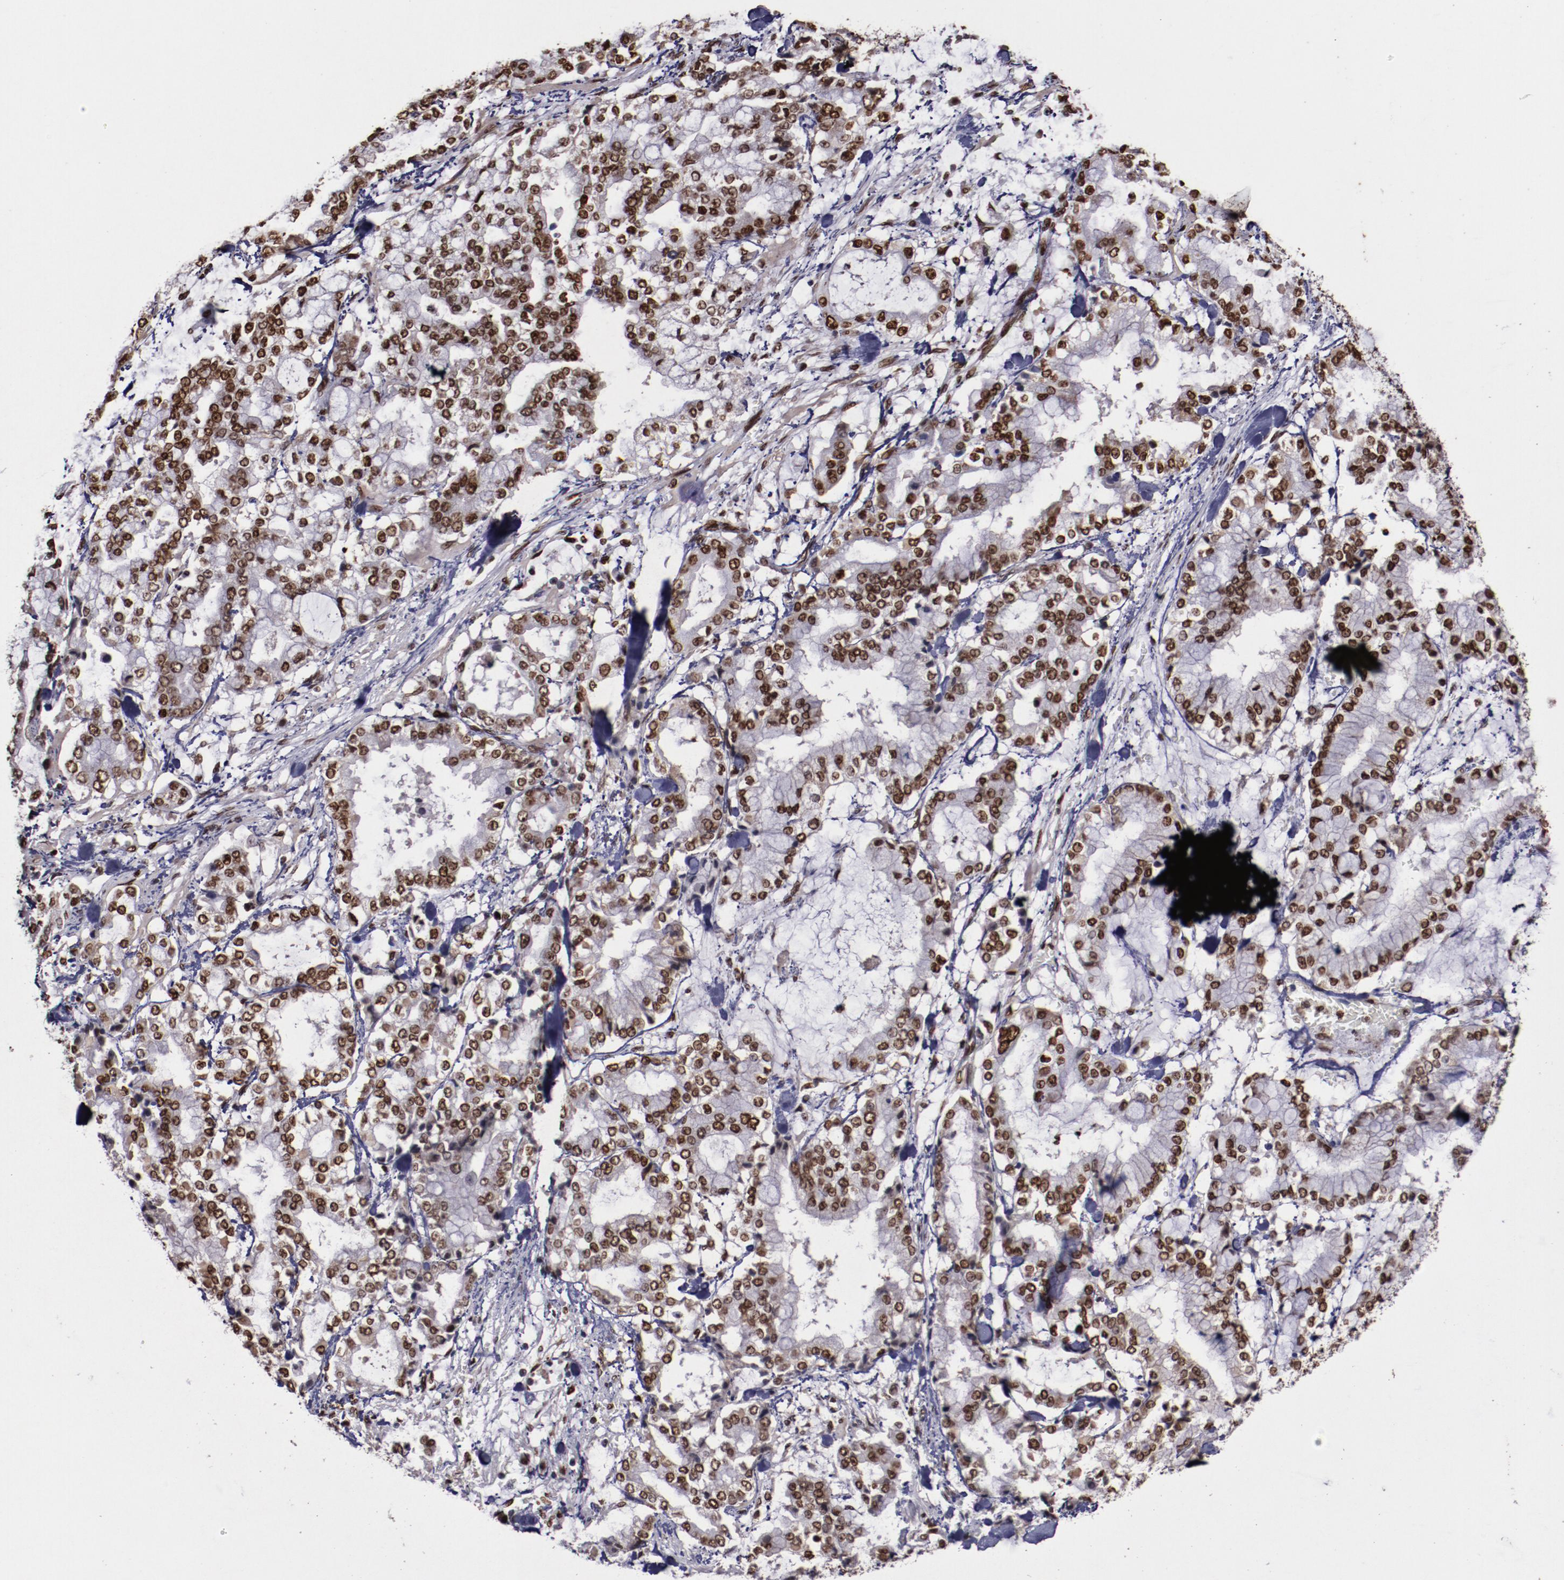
{"staining": {"intensity": "moderate", "quantity": ">75%", "location": "nuclear"}, "tissue": "stomach cancer", "cell_type": "Tumor cells", "image_type": "cancer", "snomed": [{"axis": "morphology", "description": "Normal tissue, NOS"}, {"axis": "morphology", "description": "Adenocarcinoma, NOS"}, {"axis": "topography", "description": "Stomach, upper"}, {"axis": "topography", "description": "Stomach"}], "caption": "Immunohistochemical staining of human stomach cancer (adenocarcinoma) shows medium levels of moderate nuclear positivity in approximately >75% of tumor cells.", "gene": "APEX1", "patient": {"sex": "male", "age": 76}}